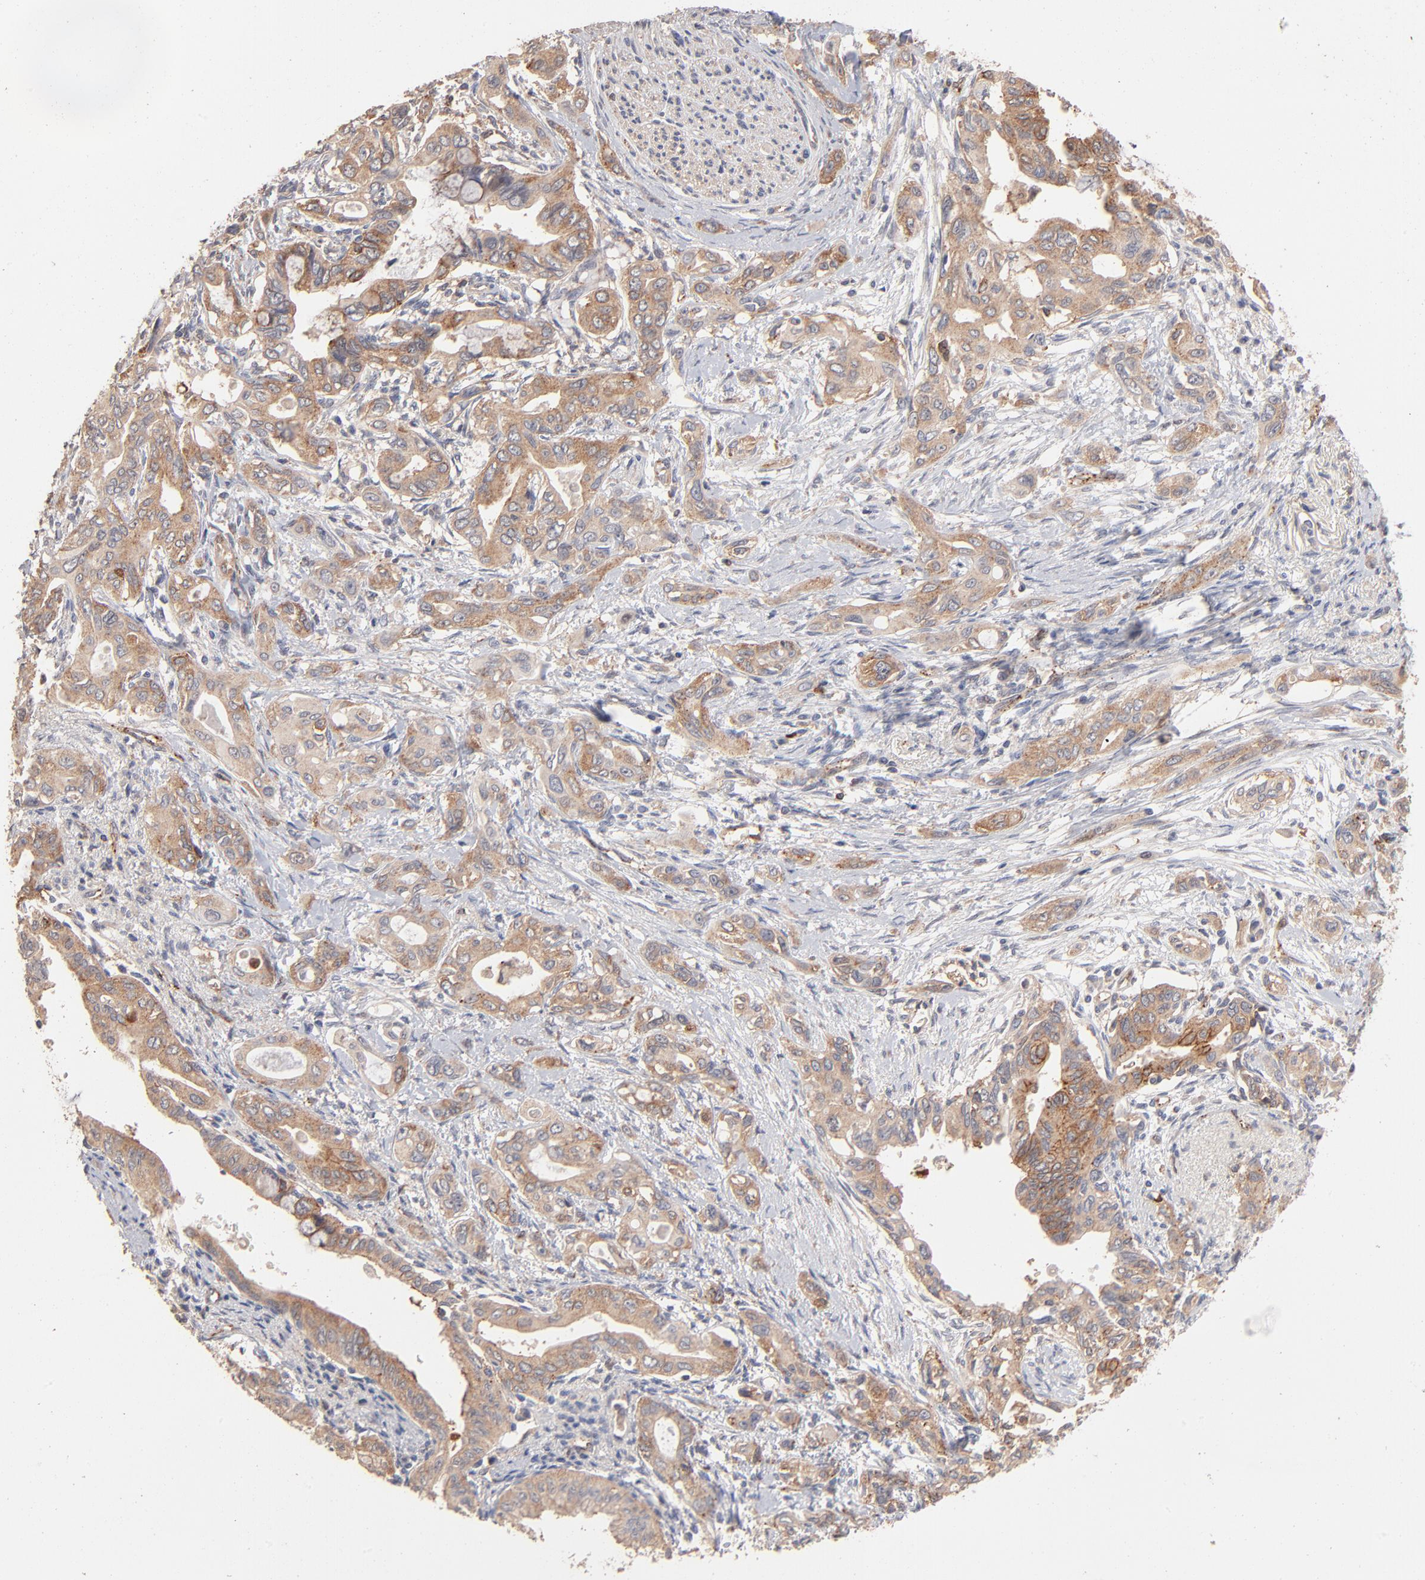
{"staining": {"intensity": "moderate", "quantity": ">75%", "location": "cytoplasmic/membranous"}, "tissue": "pancreatic cancer", "cell_type": "Tumor cells", "image_type": "cancer", "snomed": [{"axis": "morphology", "description": "Adenocarcinoma, NOS"}, {"axis": "topography", "description": "Pancreas"}], "caption": "Adenocarcinoma (pancreatic) was stained to show a protein in brown. There is medium levels of moderate cytoplasmic/membranous staining in approximately >75% of tumor cells.", "gene": "IVNS1ABP", "patient": {"sex": "female", "age": 60}}